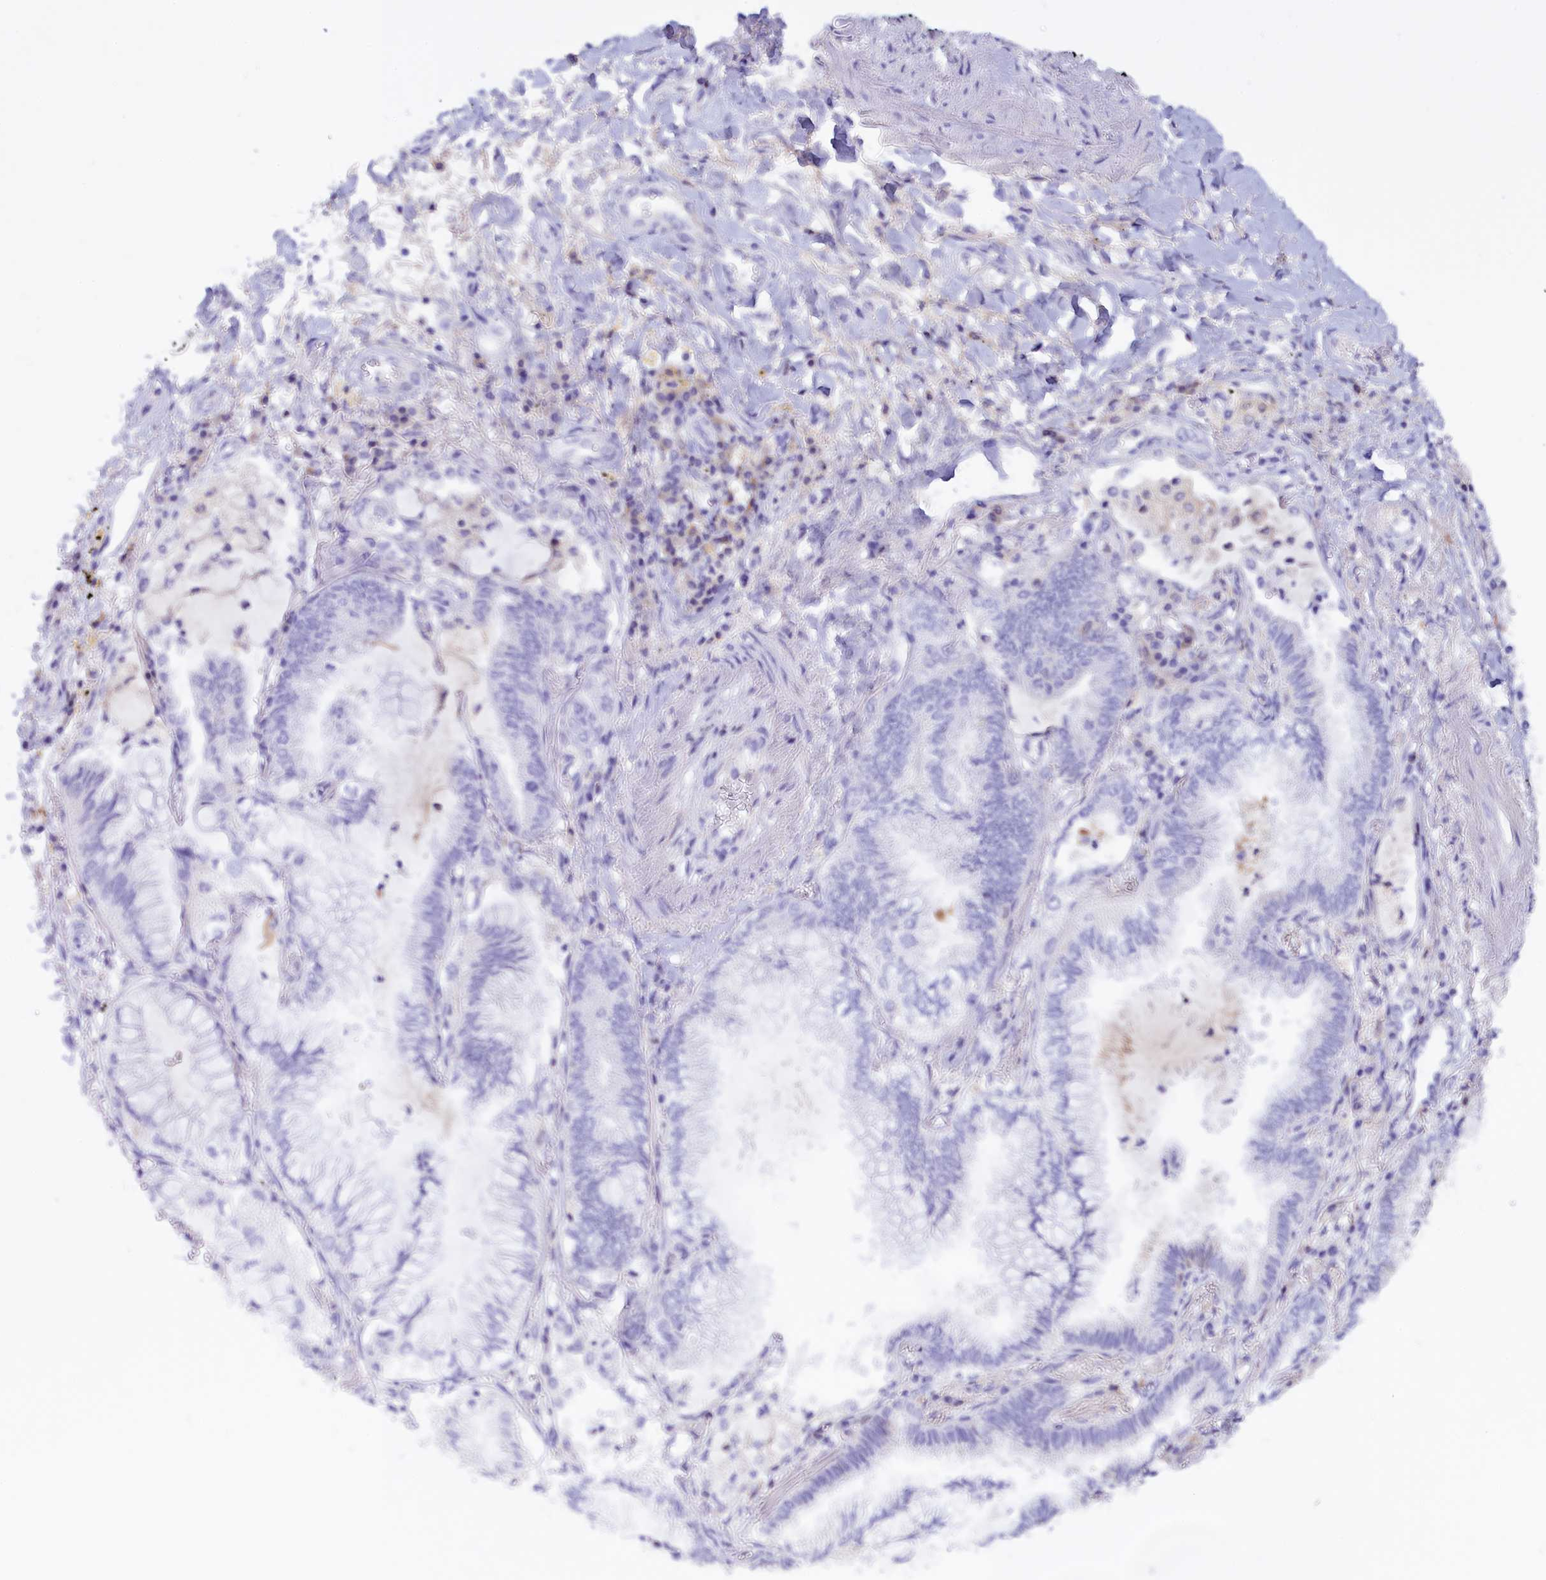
{"staining": {"intensity": "negative", "quantity": "none", "location": "none"}, "tissue": "lung cancer", "cell_type": "Tumor cells", "image_type": "cancer", "snomed": [{"axis": "morphology", "description": "Adenocarcinoma, NOS"}, {"axis": "topography", "description": "Lung"}], "caption": "Immunohistochemical staining of human lung cancer (adenocarcinoma) reveals no significant positivity in tumor cells.", "gene": "PROK2", "patient": {"sex": "female", "age": 70}}